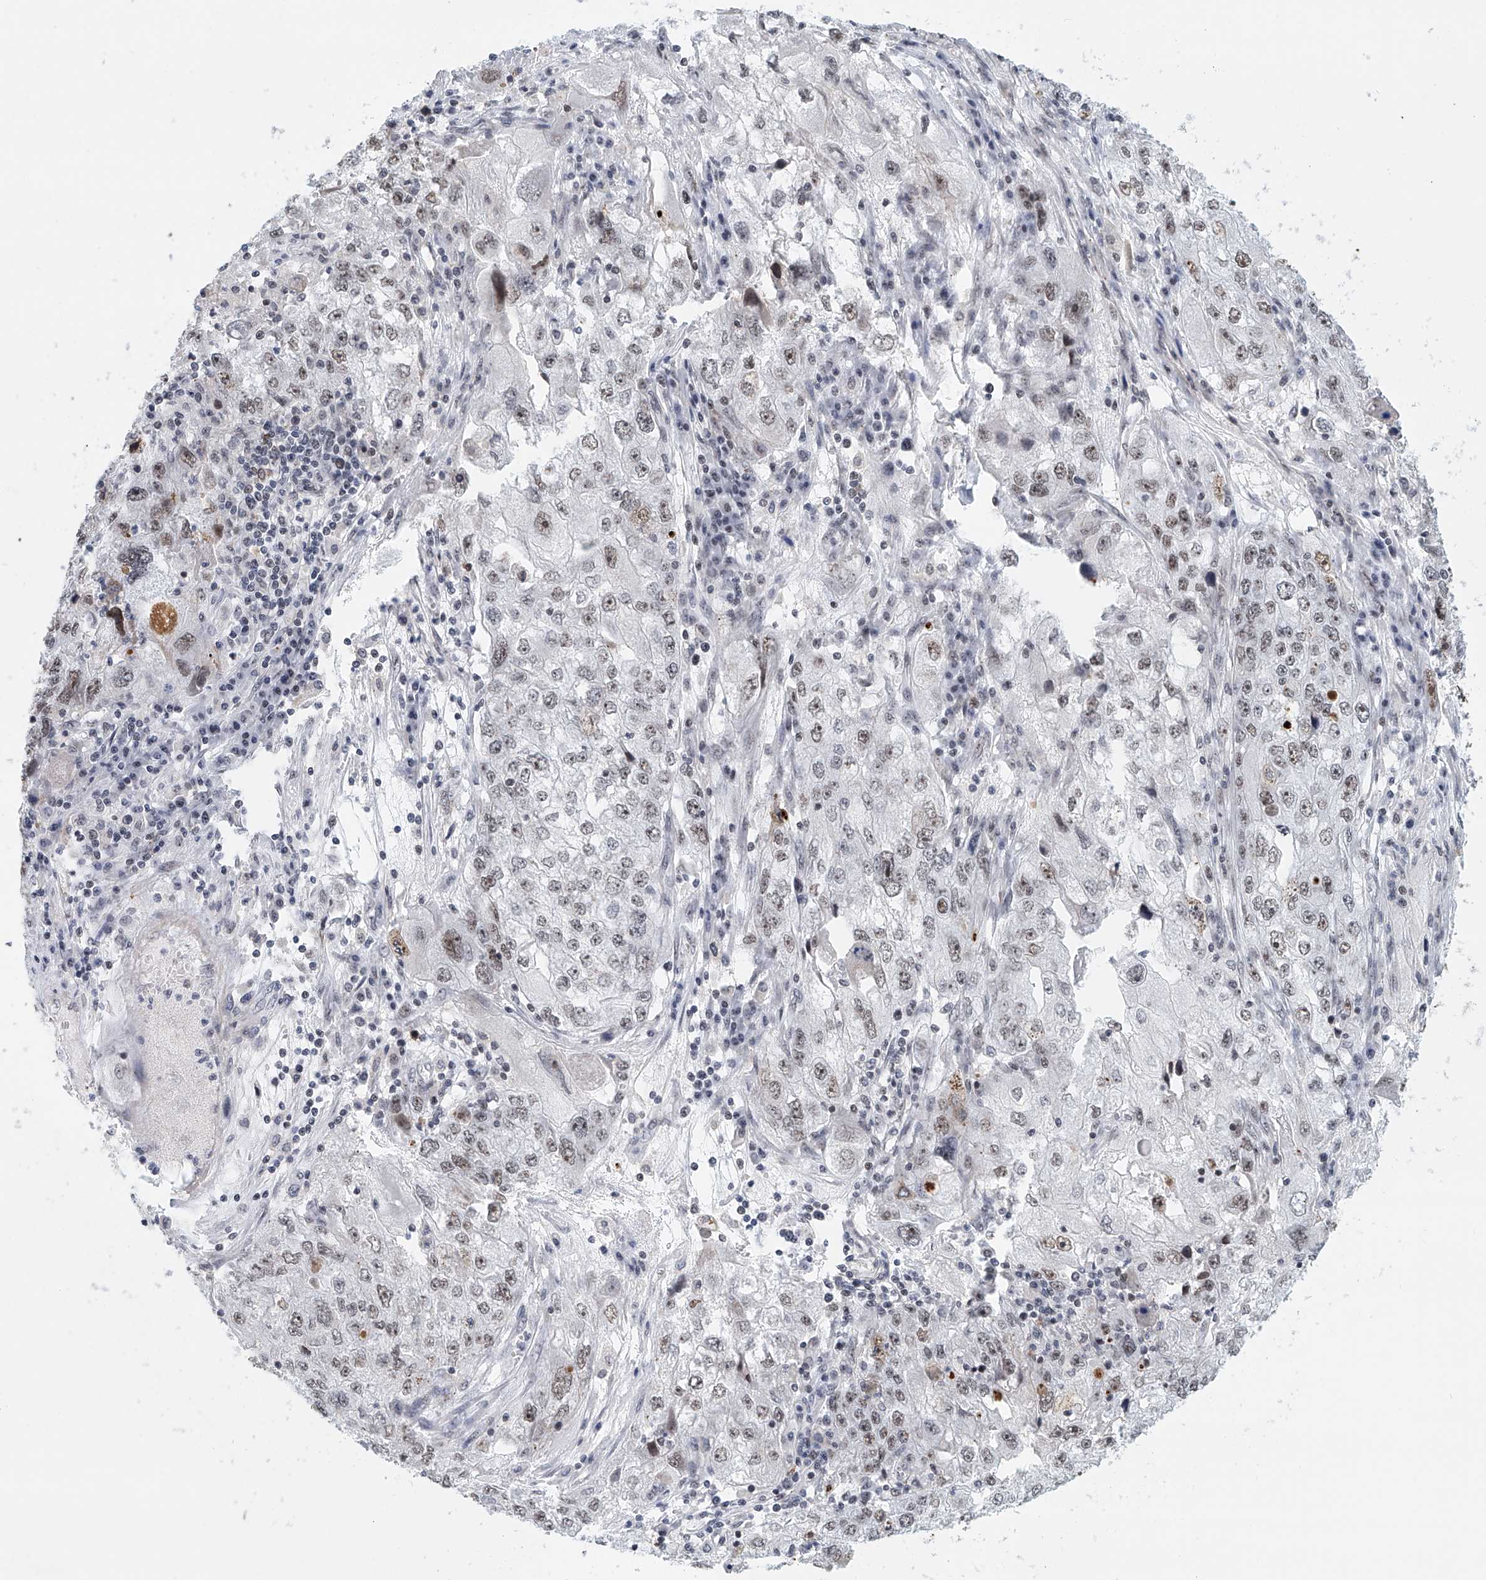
{"staining": {"intensity": "weak", "quantity": "<25%", "location": "nuclear"}, "tissue": "endometrial cancer", "cell_type": "Tumor cells", "image_type": "cancer", "snomed": [{"axis": "morphology", "description": "Adenocarcinoma, NOS"}, {"axis": "topography", "description": "Endometrium"}], "caption": "Tumor cells are negative for protein expression in human endometrial cancer.", "gene": "PRUNE2", "patient": {"sex": "female", "age": 49}}